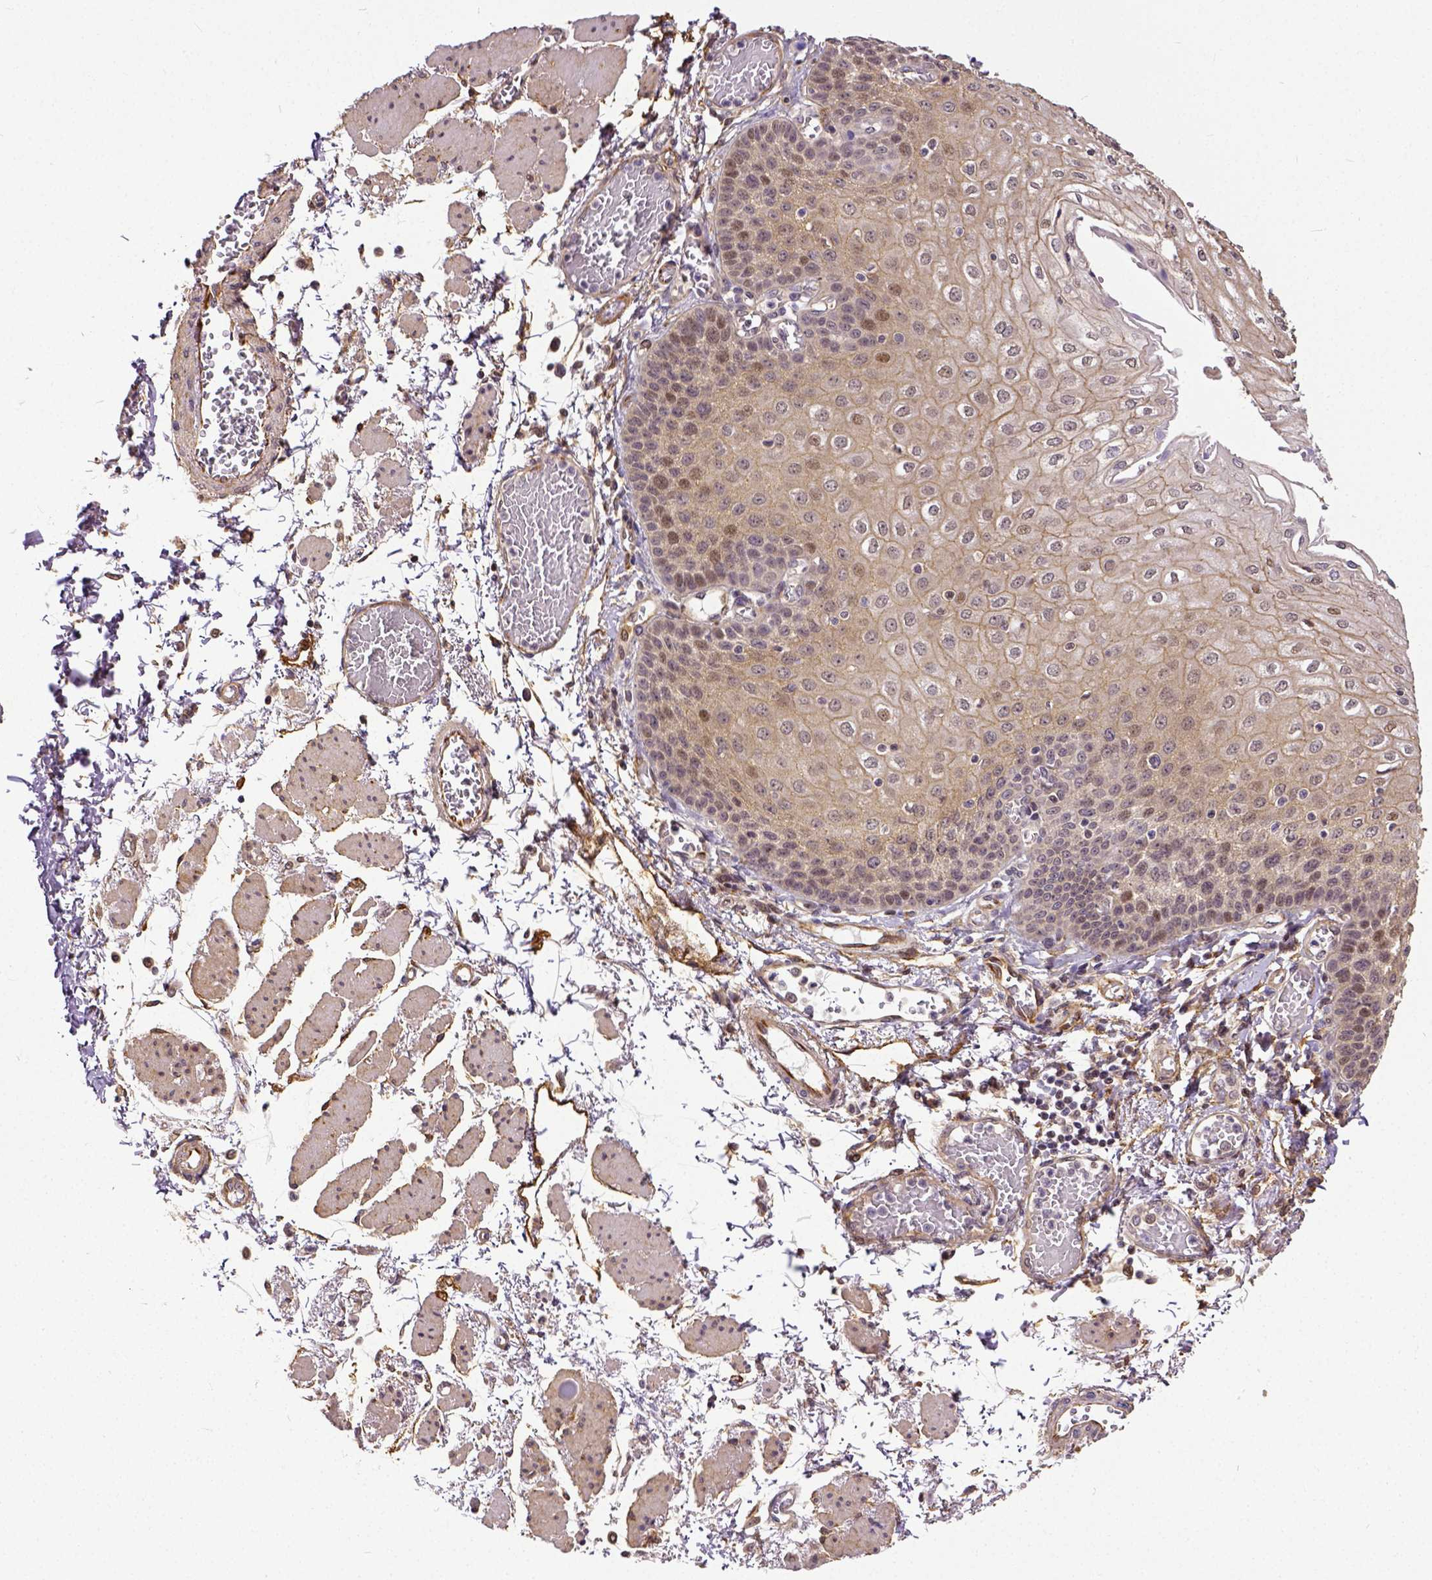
{"staining": {"intensity": "weak", "quantity": "25%-75%", "location": "cytoplasmic/membranous"}, "tissue": "esophagus", "cell_type": "Squamous epithelial cells", "image_type": "normal", "snomed": [{"axis": "morphology", "description": "Normal tissue, NOS"}, {"axis": "morphology", "description": "Adenocarcinoma, NOS"}, {"axis": "topography", "description": "Esophagus"}], "caption": "High-magnification brightfield microscopy of normal esophagus stained with DAB (brown) and counterstained with hematoxylin (blue). squamous epithelial cells exhibit weak cytoplasmic/membranous expression is identified in about25%-75% of cells. The staining was performed using DAB, with brown indicating positive protein expression. Nuclei are stained blue with hematoxylin.", "gene": "DICER1", "patient": {"sex": "male", "age": 81}}